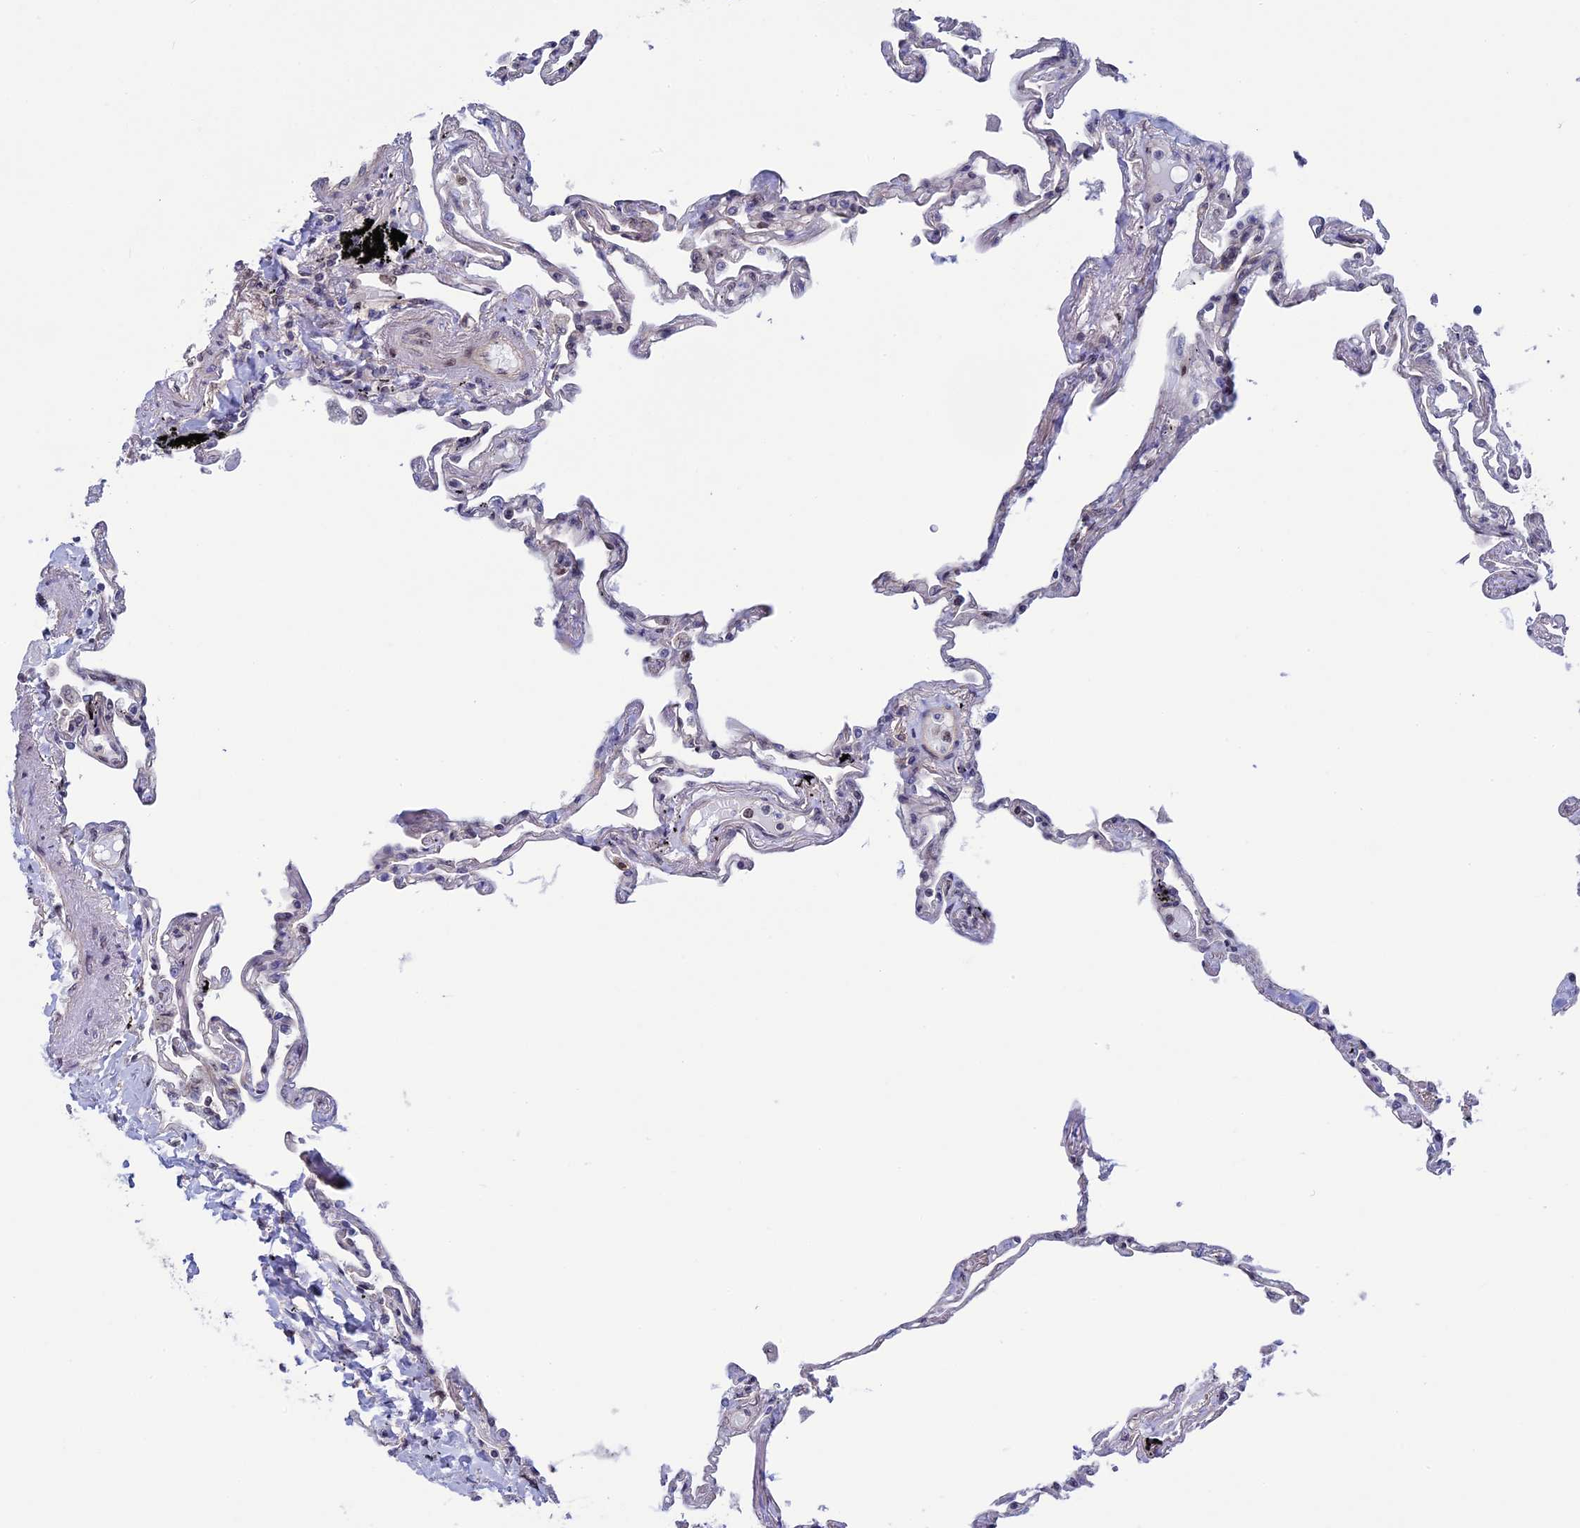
{"staining": {"intensity": "weak", "quantity": "<25%", "location": "nuclear"}, "tissue": "lung", "cell_type": "Alveolar cells", "image_type": "normal", "snomed": [{"axis": "morphology", "description": "Normal tissue, NOS"}, {"axis": "topography", "description": "Lung"}], "caption": "Protein analysis of unremarkable lung shows no significant positivity in alveolar cells.", "gene": "CCDC86", "patient": {"sex": "female", "age": 67}}